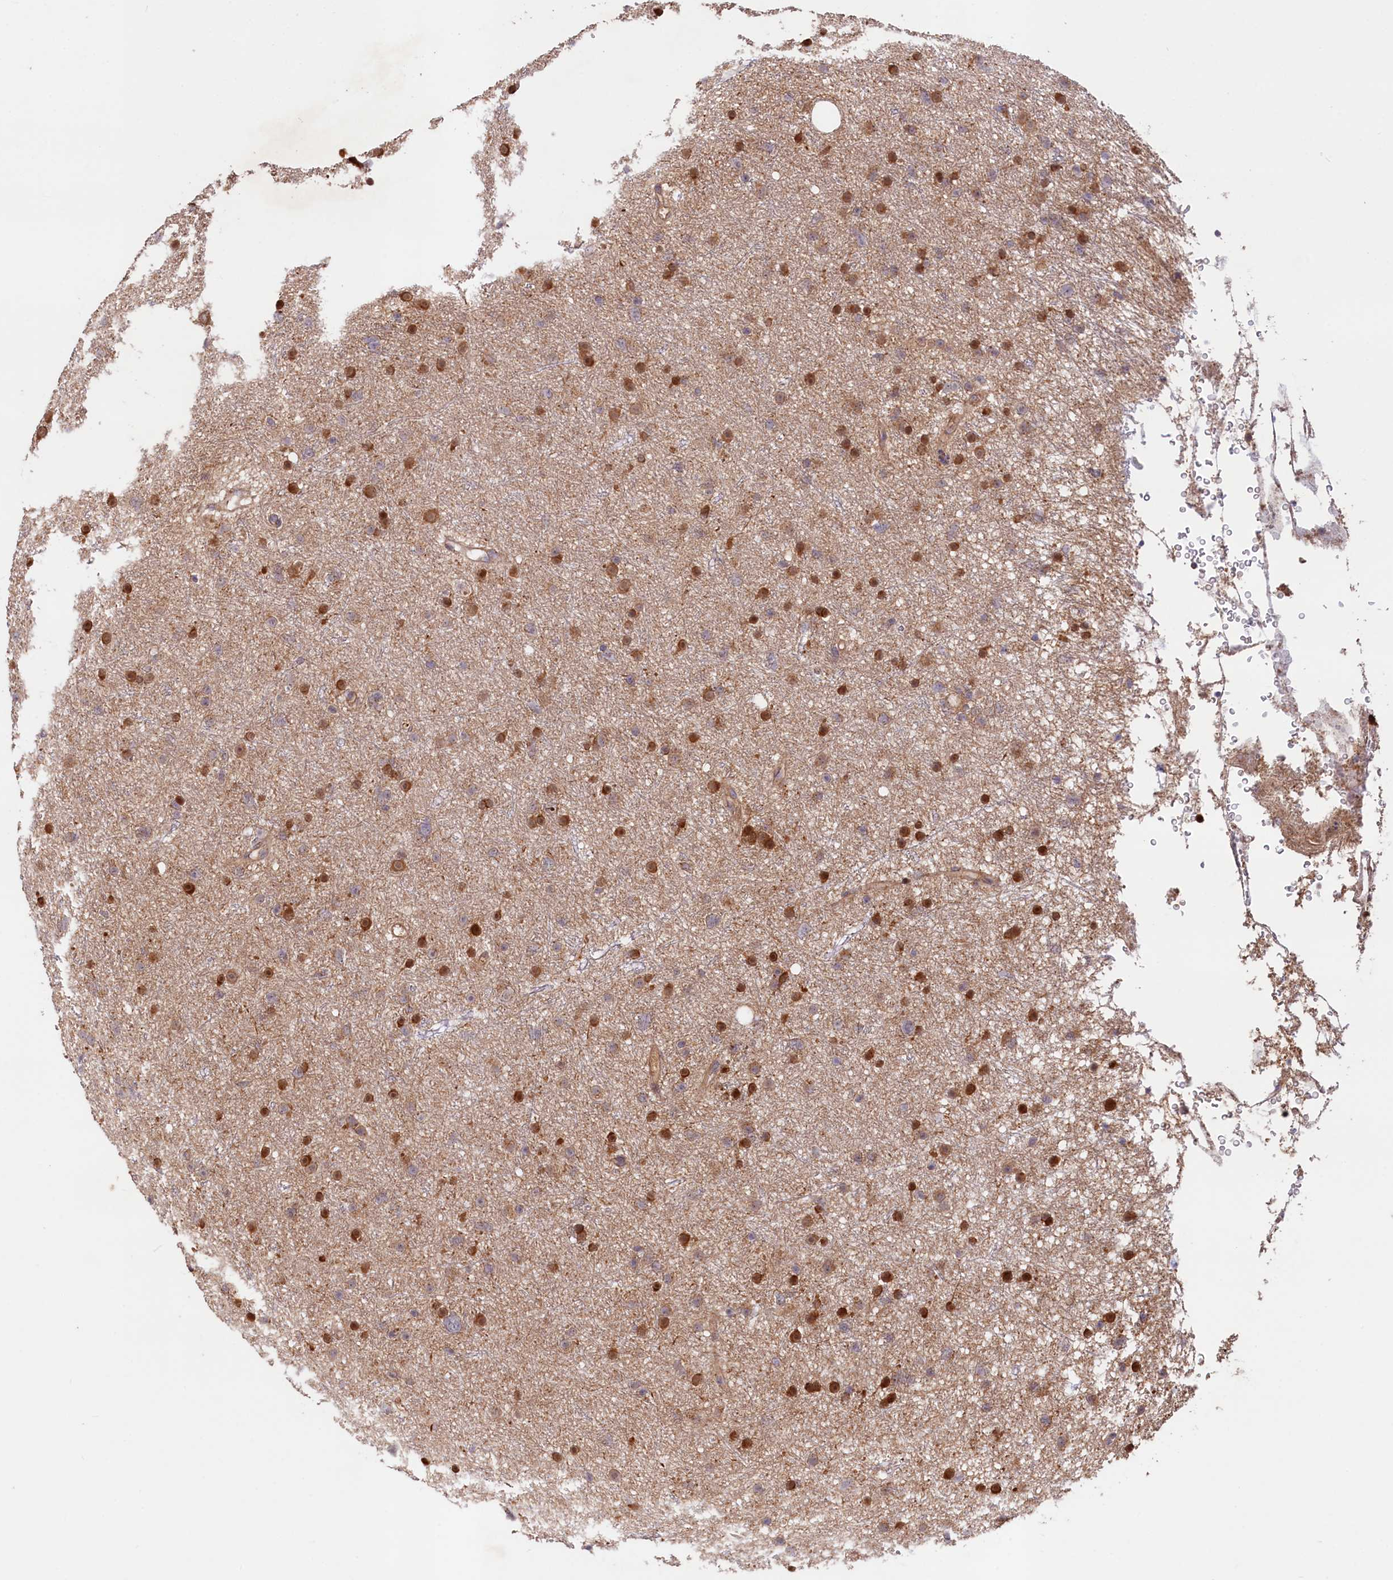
{"staining": {"intensity": "moderate", "quantity": "25%-75%", "location": "cytoplasmic/membranous,nuclear"}, "tissue": "glioma", "cell_type": "Tumor cells", "image_type": "cancer", "snomed": [{"axis": "morphology", "description": "Glioma, malignant, Low grade"}, {"axis": "topography", "description": "Cerebral cortex"}], "caption": "Tumor cells reveal medium levels of moderate cytoplasmic/membranous and nuclear positivity in approximately 25%-75% of cells in glioma.", "gene": "NEDD1", "patient": {"sex": "female", "age": 39}}